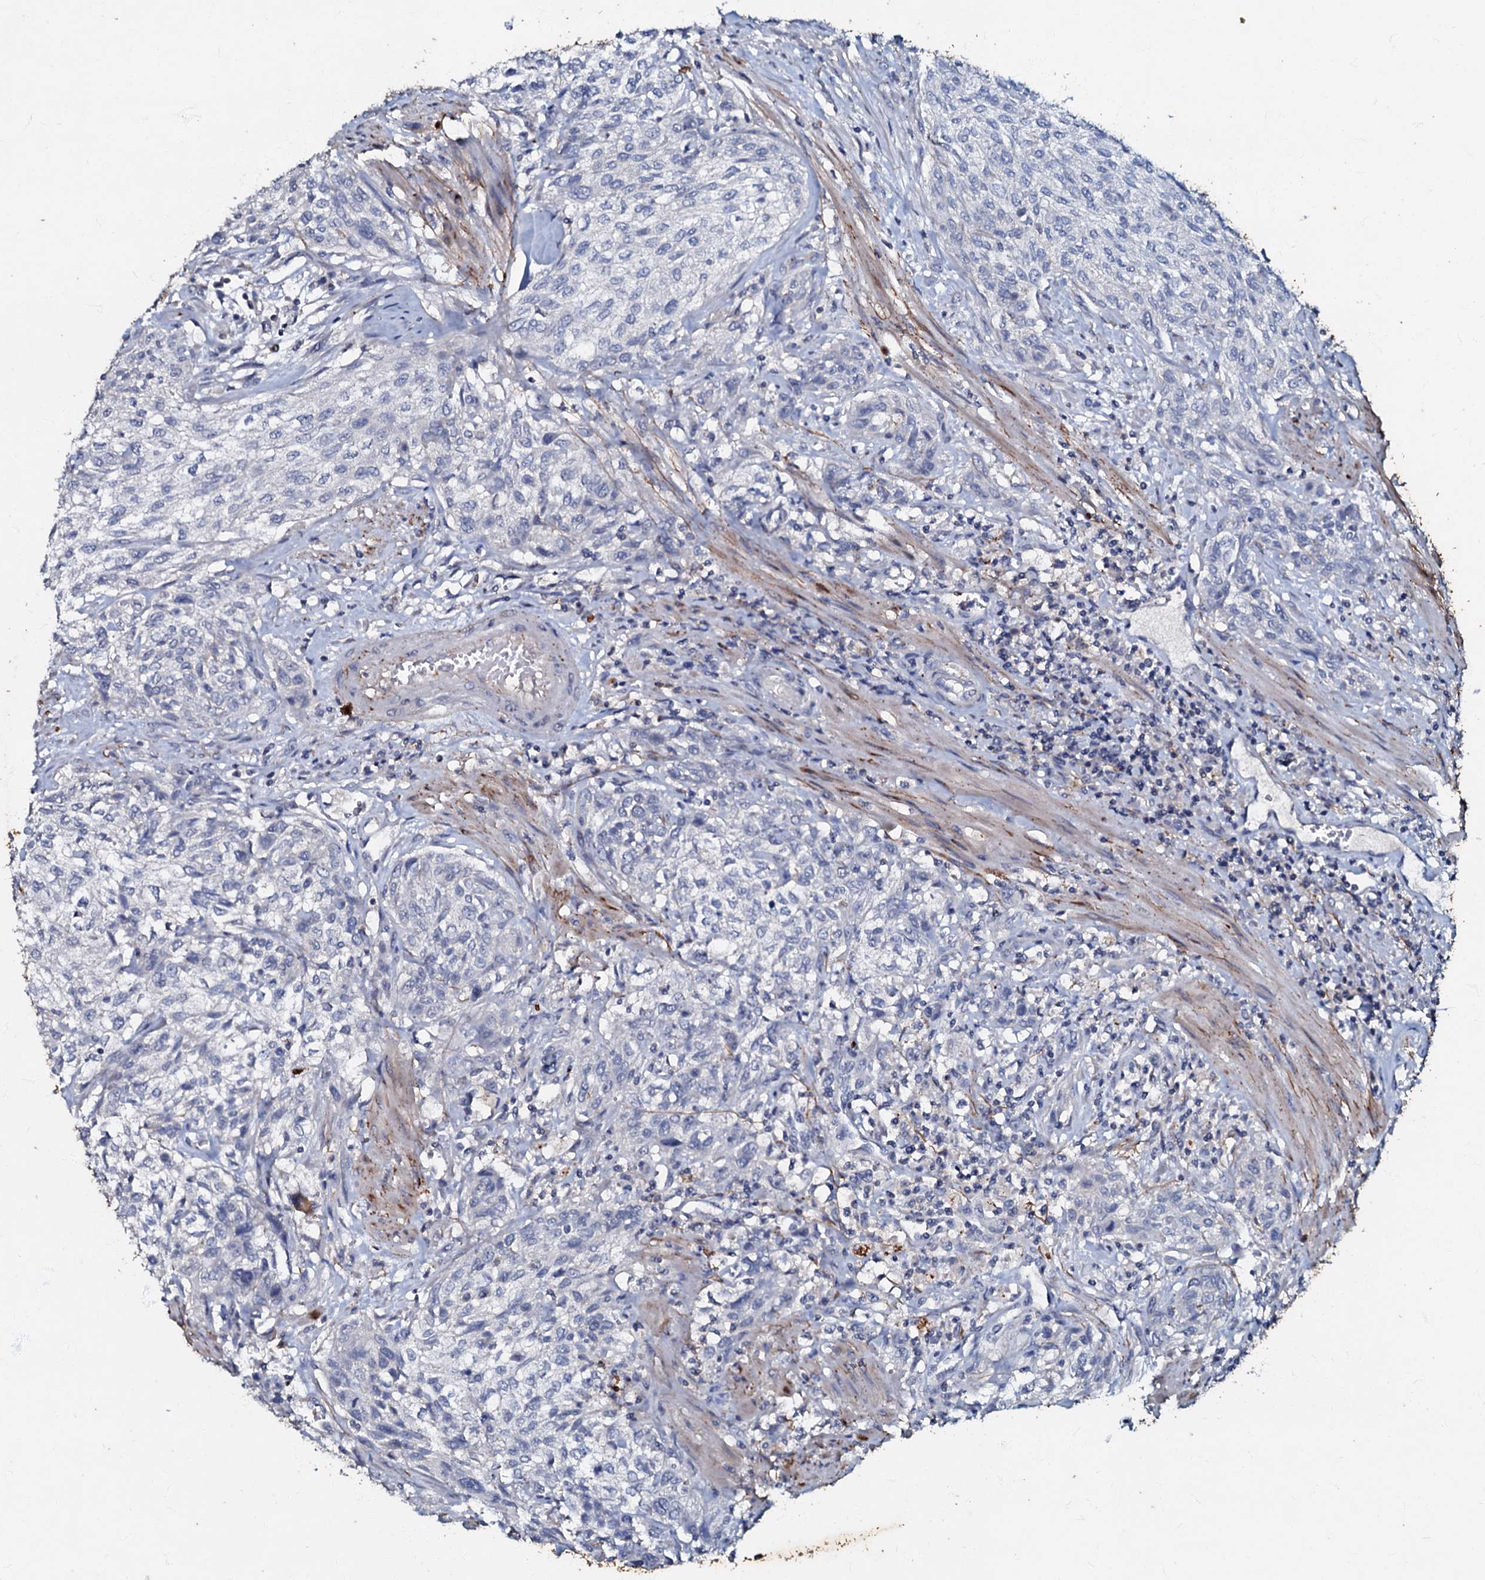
{"staining": {"intensity": "negative", "quantity": "none", "location": "none"}, "tissue": "urothelial cancer", "cell_type": "Tumor cells", "image_type": "cancer", "snomed": [{"axis": "morphology", "description": "Normal tissue, NOS"}, {"axis": "morphology", "description": "Urothelial carcinoma, NOS"}, {"axis": "topography", "description": "Urinary bladder"}, {"axis": "topography", "description": "Peripheral nerve tissue"}], "caption": "There is no significant positivity in tumor cells of transitional cell carcinoma.", "gene": "MANSC4", "patient": {"sex": "male", "age": 35}}